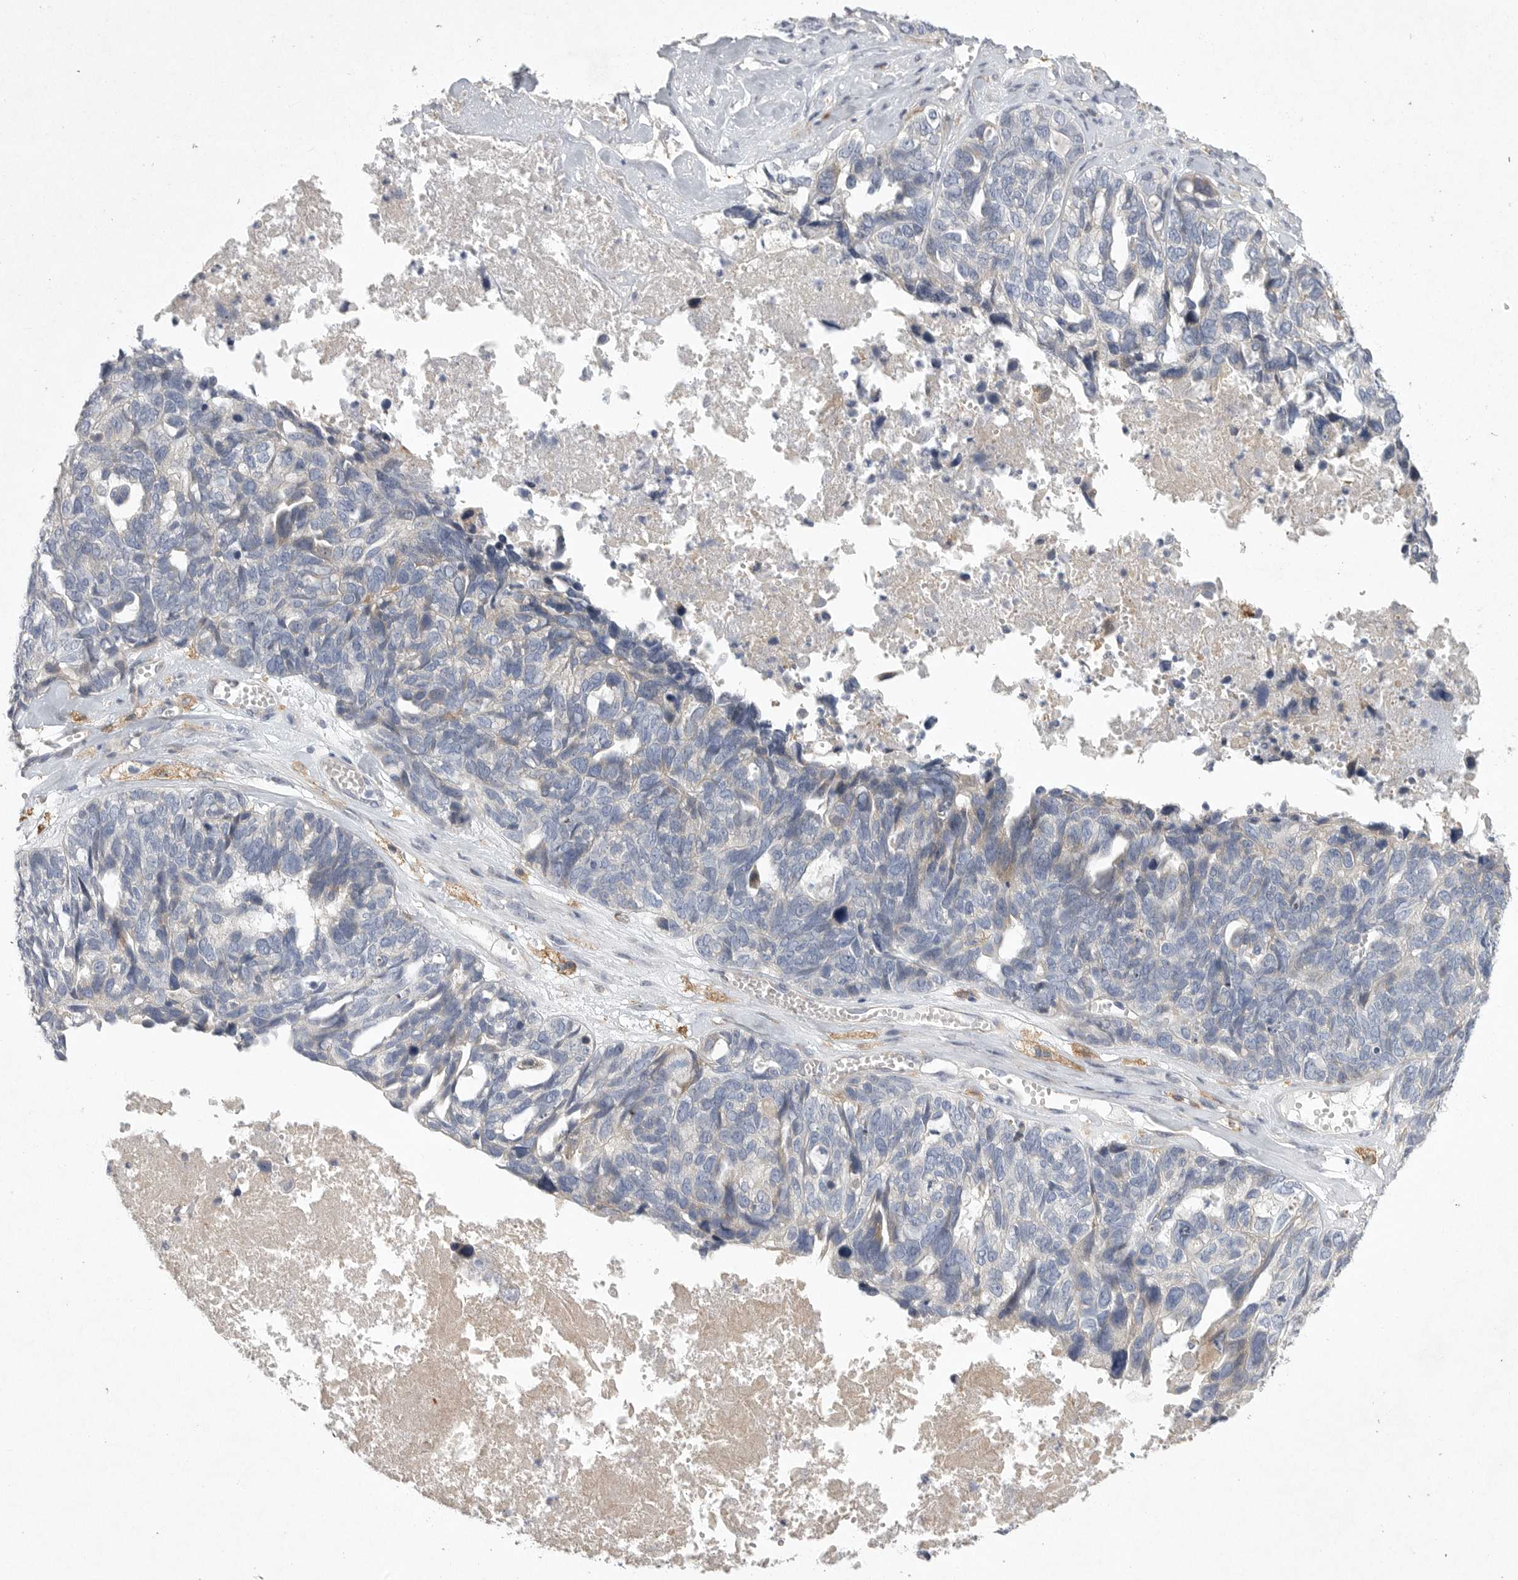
{"staining": {"intensity": "negative", "quantity": "none", "location": "none"}, "tissue": "ovarian cancer", "cell_type": "Tumor cells", "image_type": "cancer", "snomed": [{"axis": "morphology", "description": "Cystadenocarcinoma, serous, NOS"}, {"axis": "topography", "description": "Ovary"}], "caption": "Human ovarian cancer stained for a protein using immunohistochemistry (IHC) demonstrates no staining in tumor cells.", "gene": "EDEM3", "patient": {"sex": "female", "age": 79}}